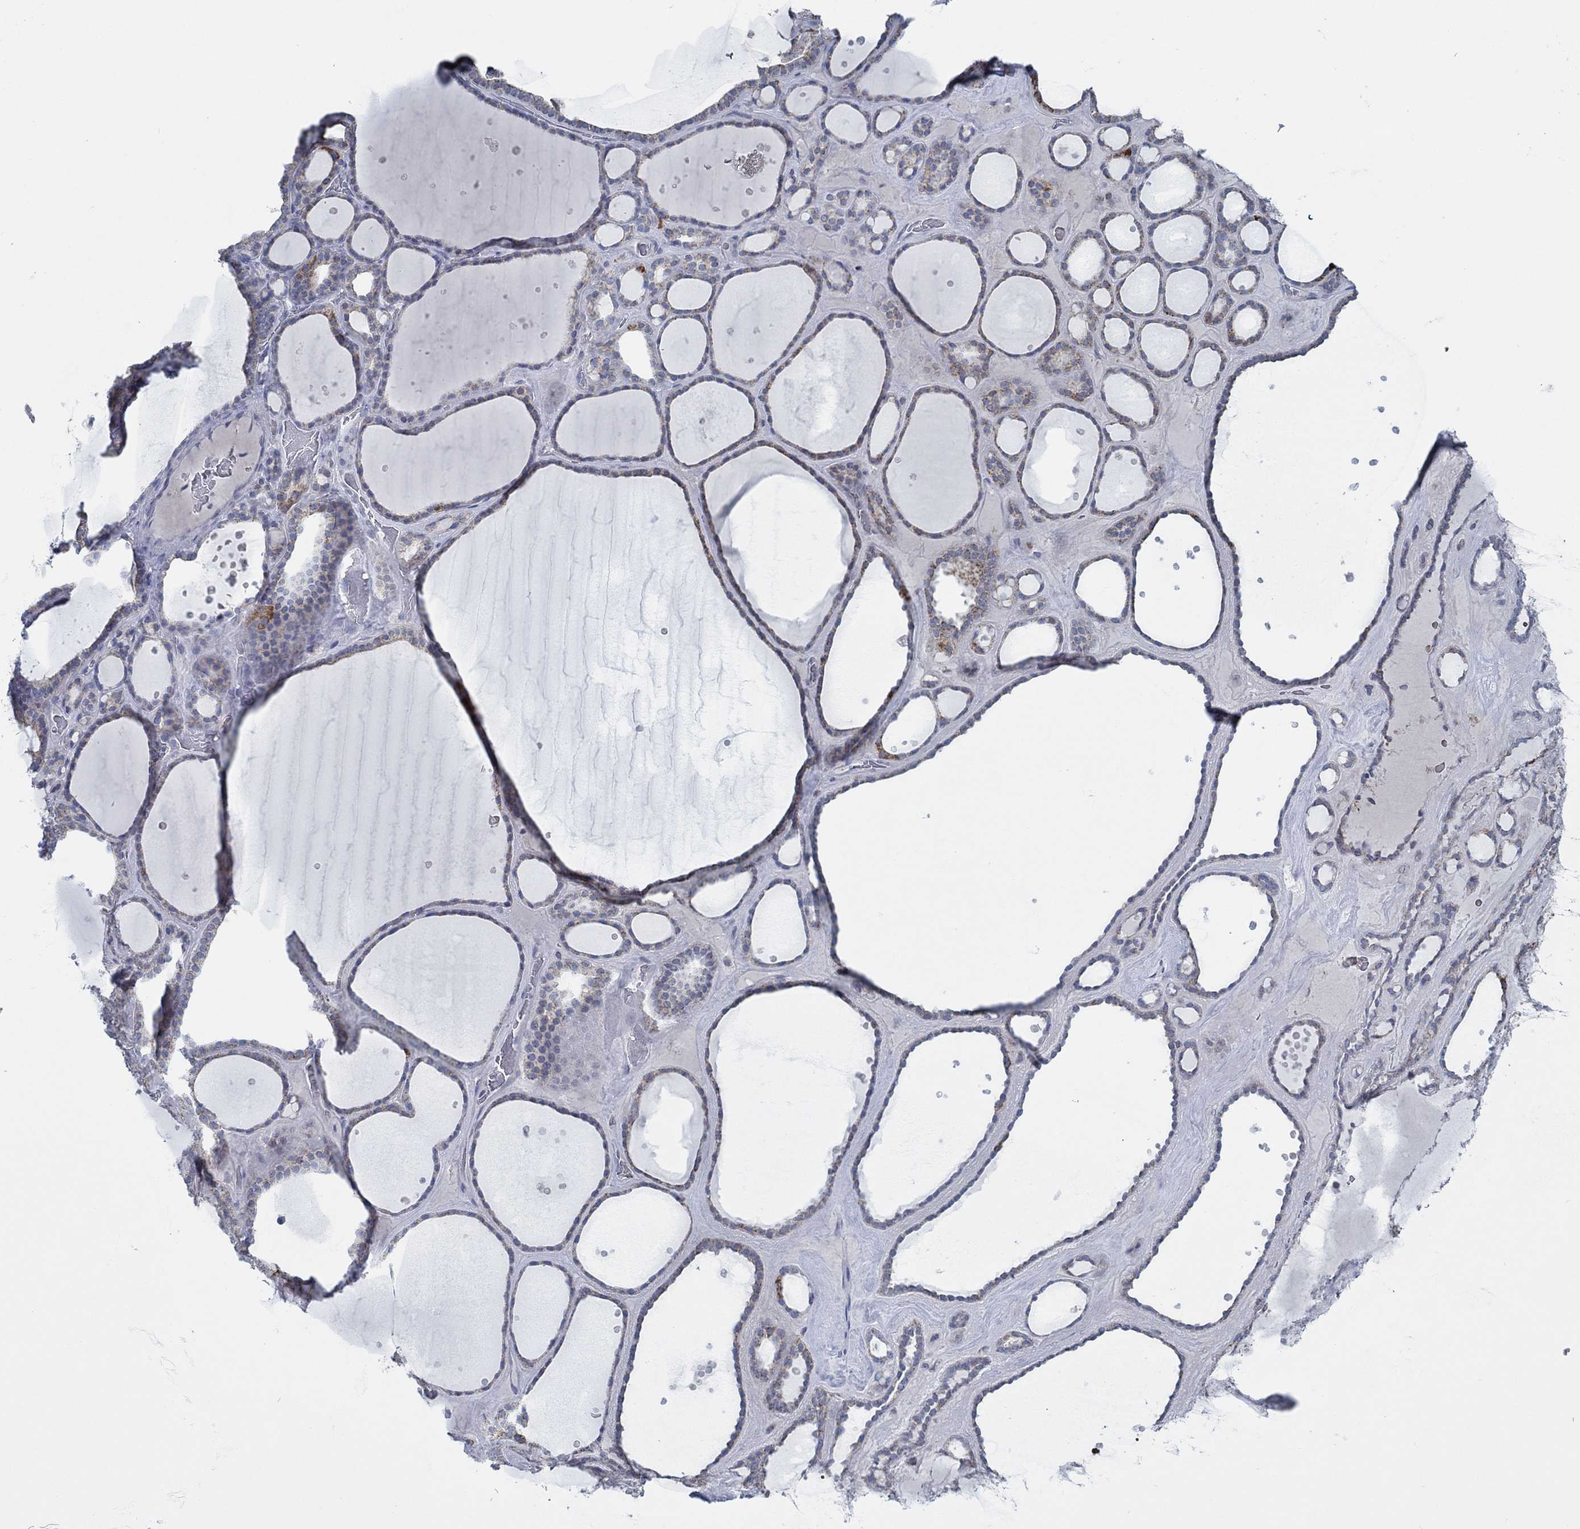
{"staining": {"intensity": "moderate", "quantity": "<25%", "location": "cytoplasmic/membranous"}, "tissue": "thyroid gland", "cell_type": "Glandular cells", "image_type": "normal", "snomed": [{"axis": "morphology", "description": "Normal tissue, NOS"}, {"axis": "topography", "description": "Thyroid gland"}], "caption": "Brown immunohistochemical staining in normal thyroid gland demonstrates moderate cytoplasmic/membranous positivity in about <25% of glandular cells.", "gene": "GLOD5", "patient": {"sex": "male", "age": 63}}